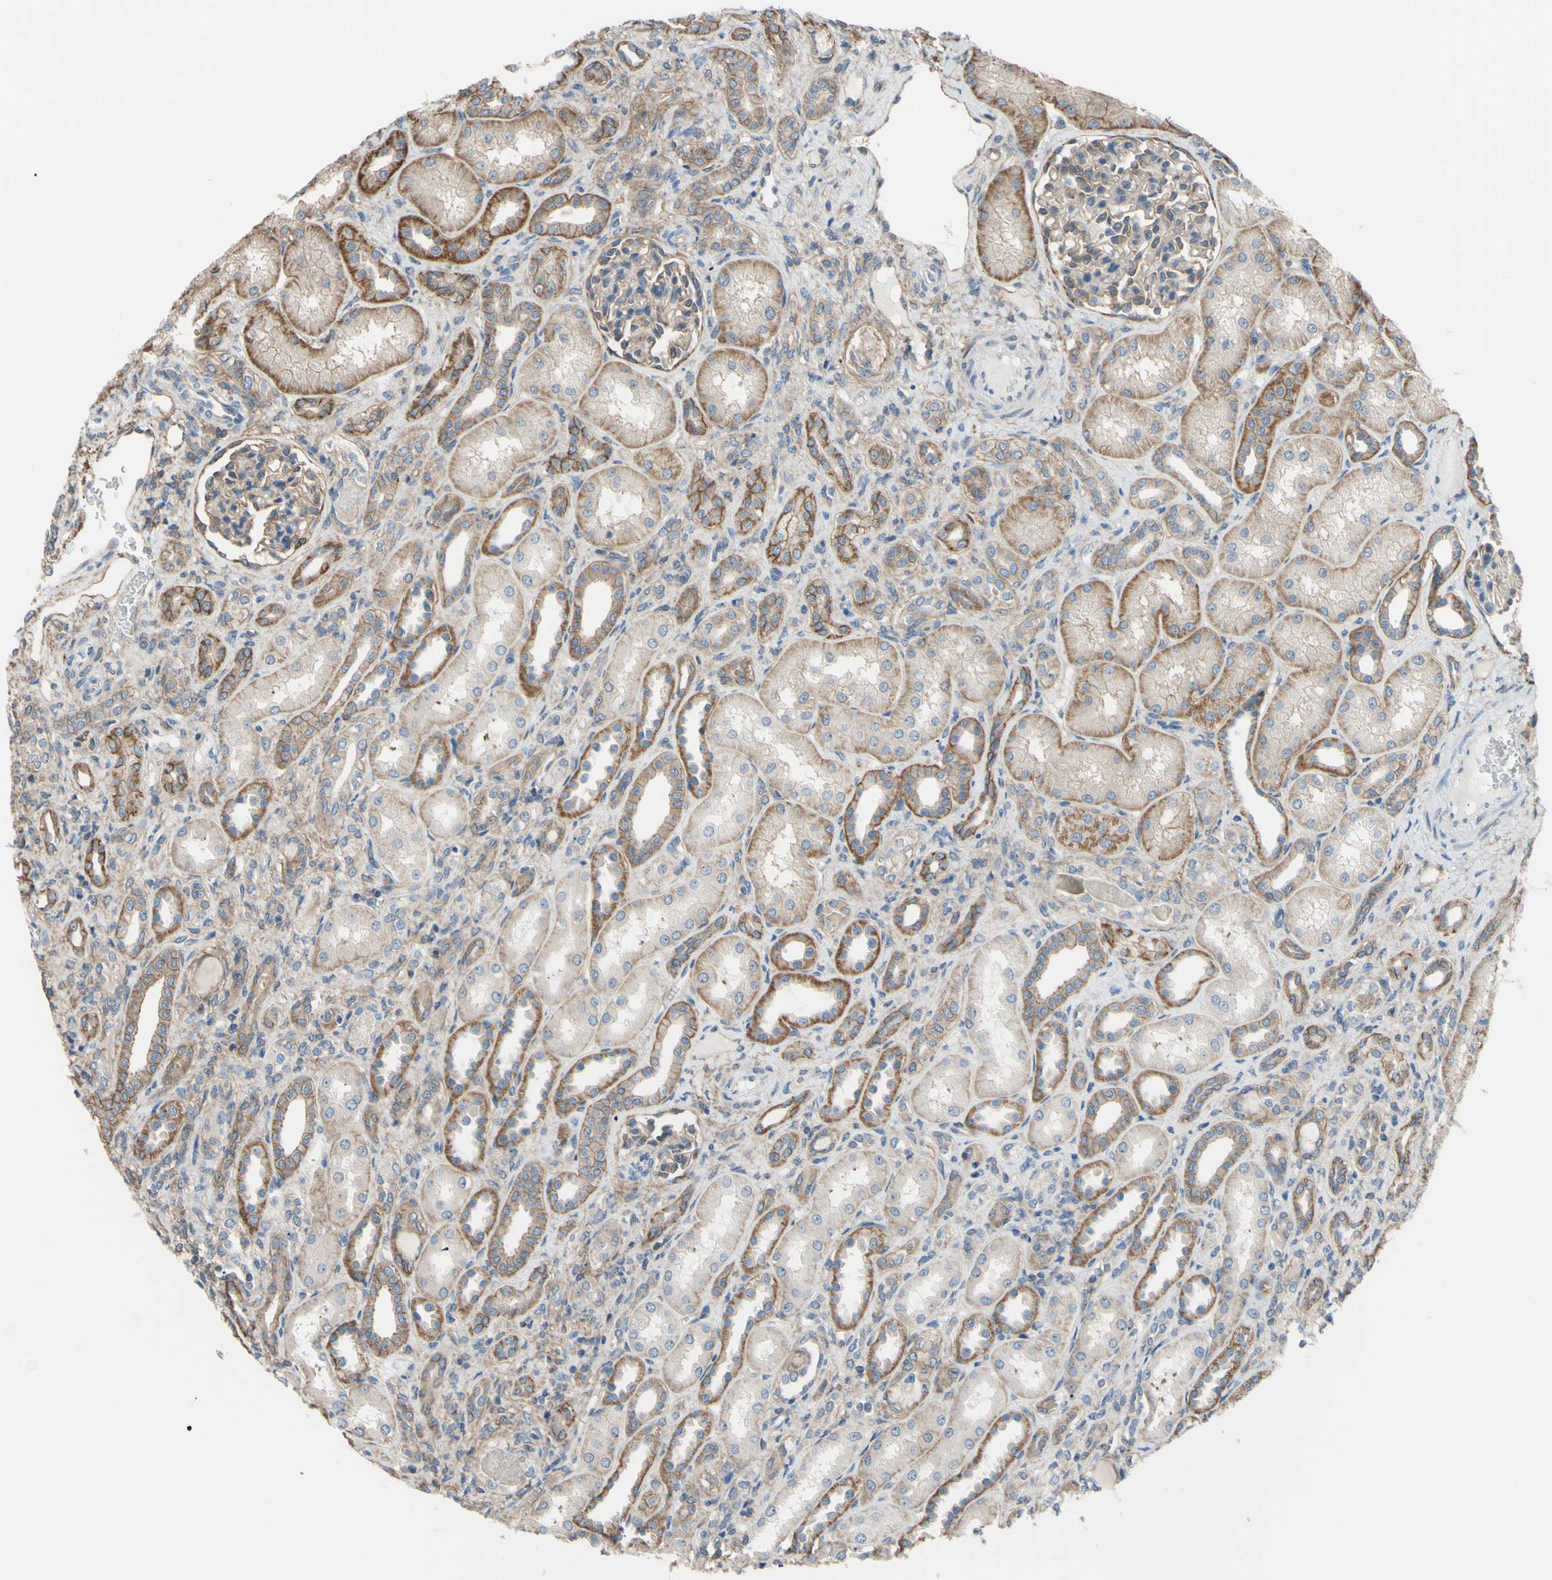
{"staining": {"intensity": "moderate", "quantity": ">75%", "location": "cytoplasmic/membranous"}, "tissue": "kidney", "cell_type": "Cells in glomeruli", "image_type": "normal", "snomed": [{"axis": "morphology", "description": "Normal tissue, NOS"}, {"axis": "topography", "description": "Kidney"}], "caption": "Immunohistochemical staining of benign human kidney shows moderate cytoplasmic/membranous protein positivity in approximately >75% of cells in glomeruli. The staining was performed using DAB, with brown indicating positive protein expression. Nuclei are stained blue with hematoxylin.", "gene": "ADD1", "patient": {"sex": "male", "age": 7}}